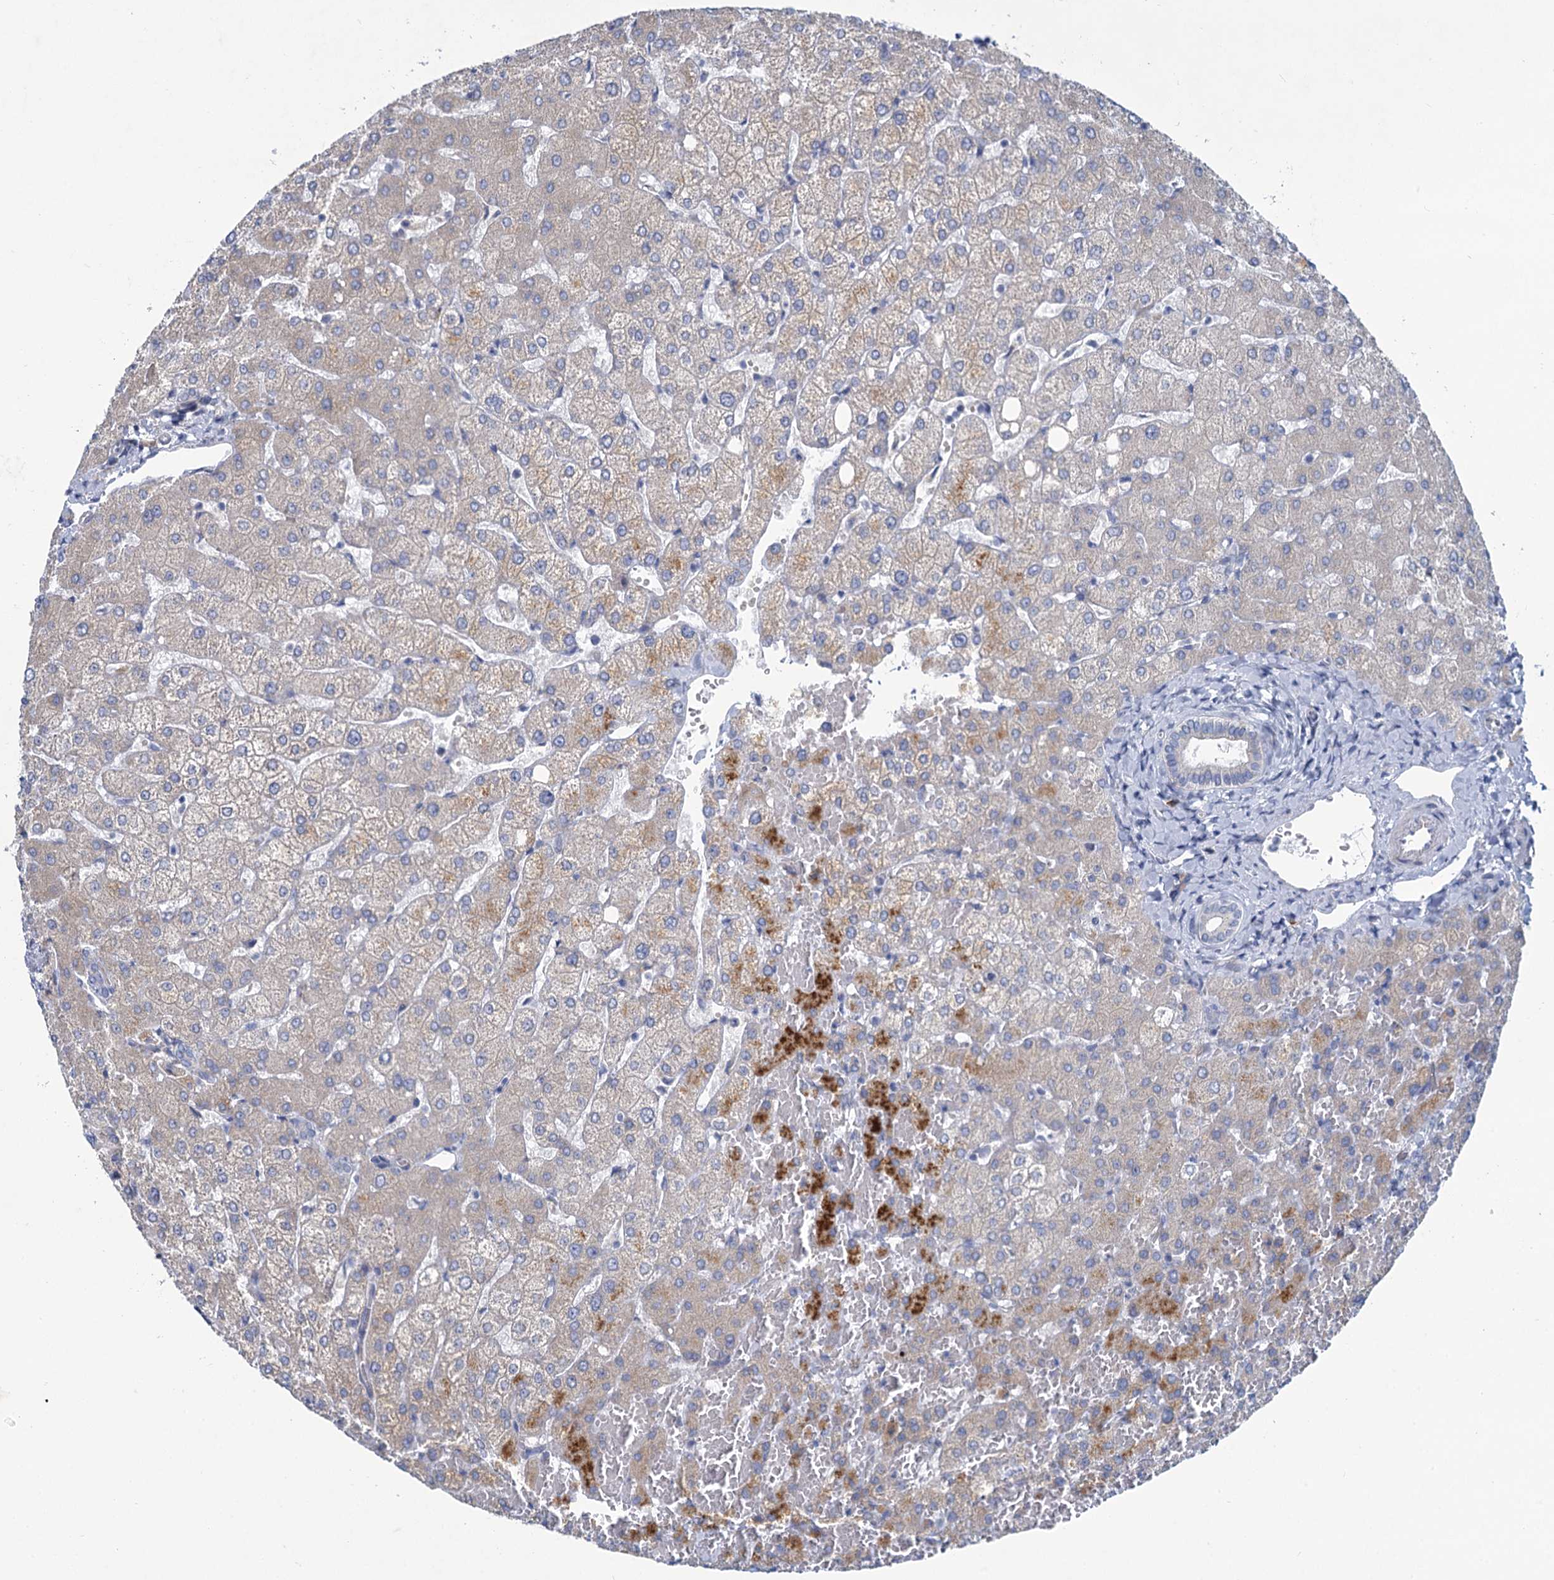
{"staining": {"intensity": "negative", "quantity": "none", "location": "none"}, "tissue": "liver", "cell_type": "Cholangiocytes", "image_type": "normal", "snomed": [{"axis": "morphology", "description": "Normal tissue, NOS"}, {"axis": "topography", "description": "Liver"}], "caption": "High power microscopy histopathology image of an immunohistochemistry histopathology image of normal liver, revealing no significant positivity in cholangiocytes. (DAB (3,3'-diaminobenzidine) immunohistochemistry (IHC) visualized using brightfield microscopy, high magnification).", "gene": "PRSS35", "patient": {"sex": "female", "age": 54}}